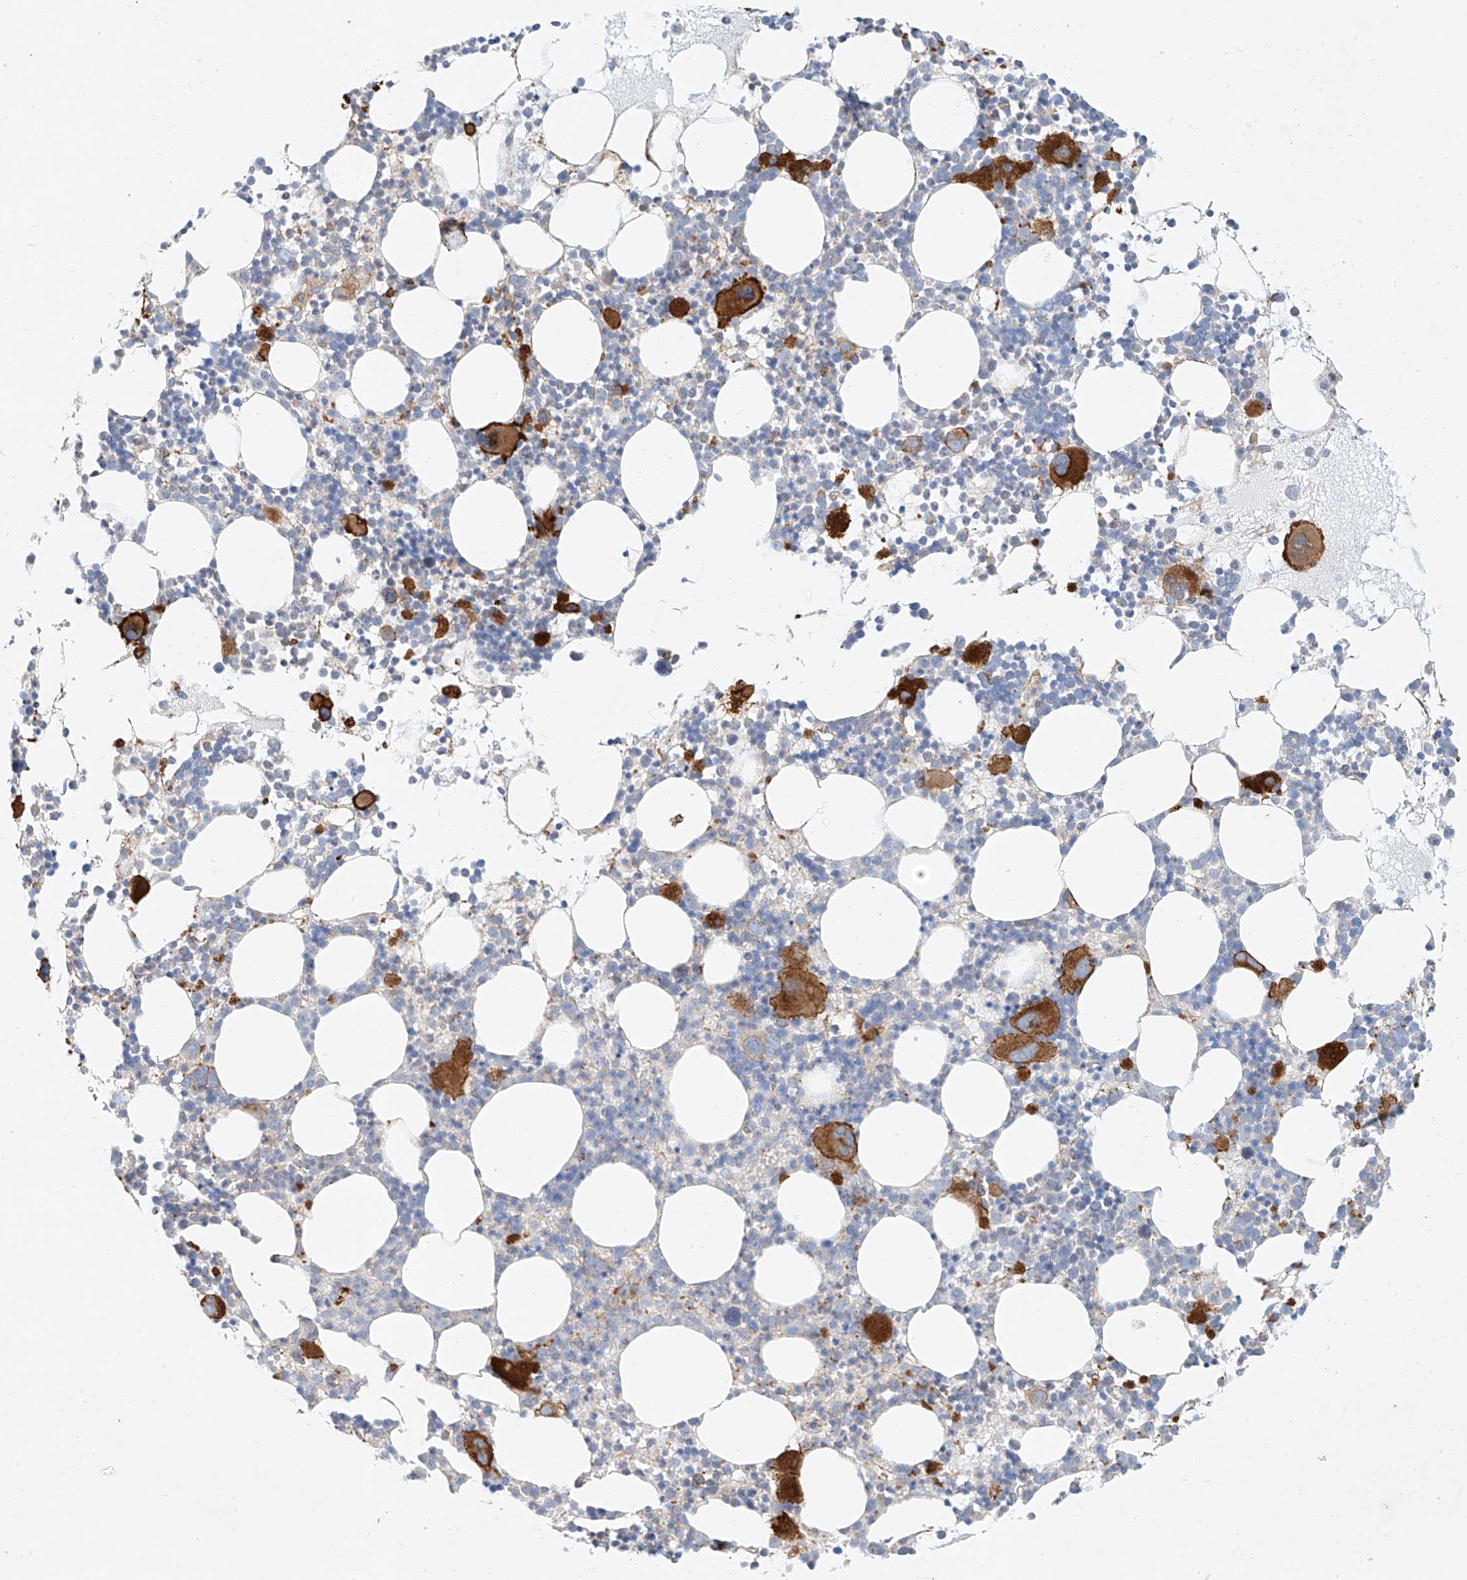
{"staining": {"intensity": "strong", "quantity": "<25%", "location": "cytoplasmic/membranous"}, "tissue": "bone marrow", "cell_type": "Hematopoietic cells", "image_type": "normal", "snomed": [{"axis": "morphology", "description": "Normal tissue, NOS"}, {"axis": "topography", "description": "Bone marrow"}], "caption": "IHC image of normal bone marrow: human bone marrow stained using immunohistochemistry (IHC) exhibits medium levels of strong protein expression localized specifically in the cytoplasmic/membranous of hematopoietic cells, appearing as a cytoplasmic/membranous brown color.", "gene": "AJM1", "patient": {"sex": "female", "age": 62}}